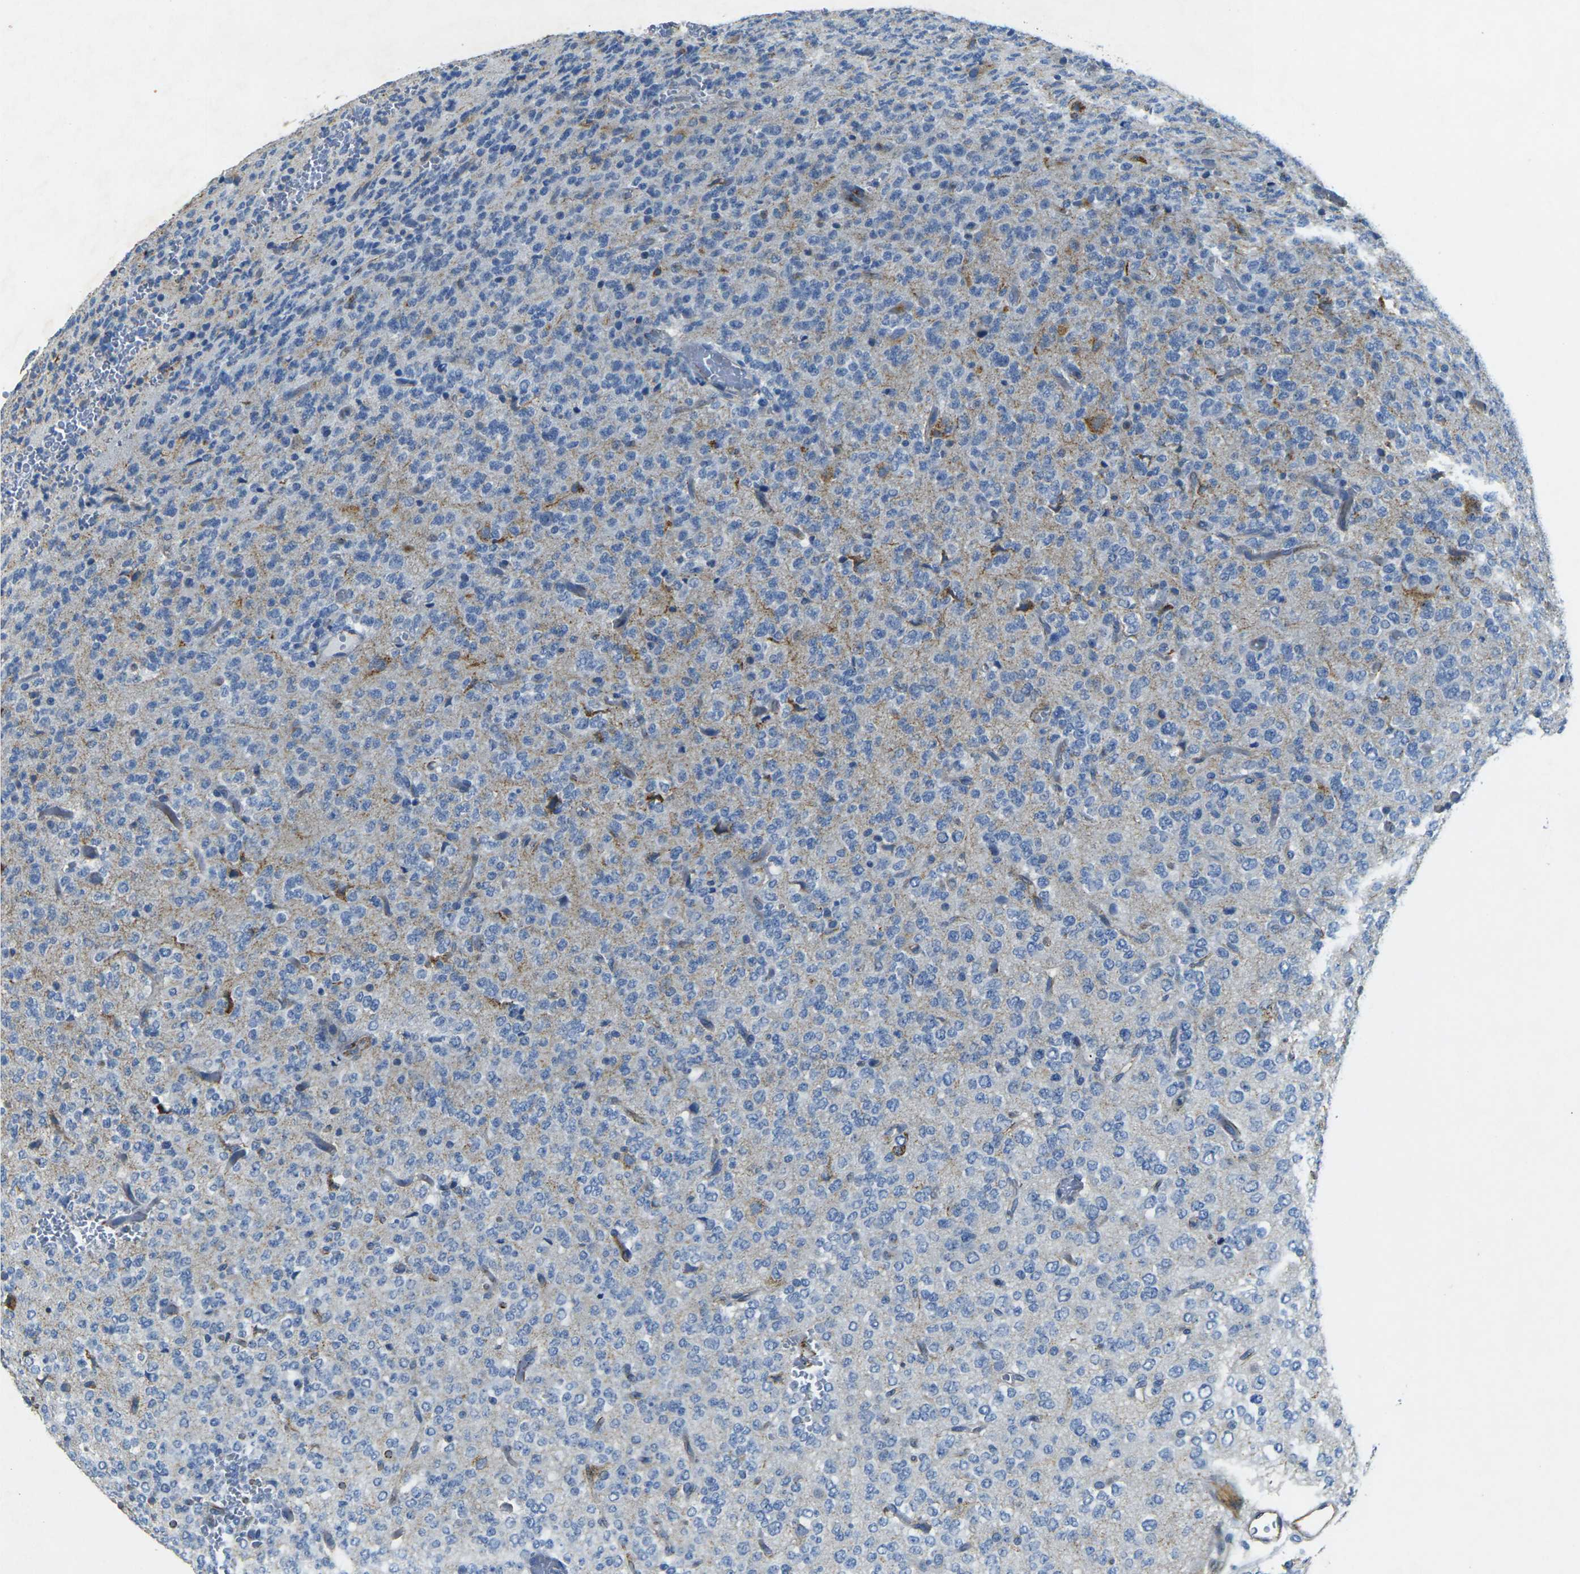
{"staining": {"intensity": "negative", "quantity": "none", "location": "none"}, "tissue": "glioma", "cell_type": "Tumor cells", "image_type": "cancer", "snomed": [{"axis": "morphology", "description": "Glioma, malignant, Low grade"}, {"axis": "topography", "description": "Brain"}], "caption": "The IHC photomicrograph has no significant positivity in tumor cells of malignant low-grade glioma tissue. (DAB immunohistochemistry (IHC) visualized using brightfield microscopy, high magnification).", "gene": "SORT1", "patient": {"sex": "male", "age": 38}}